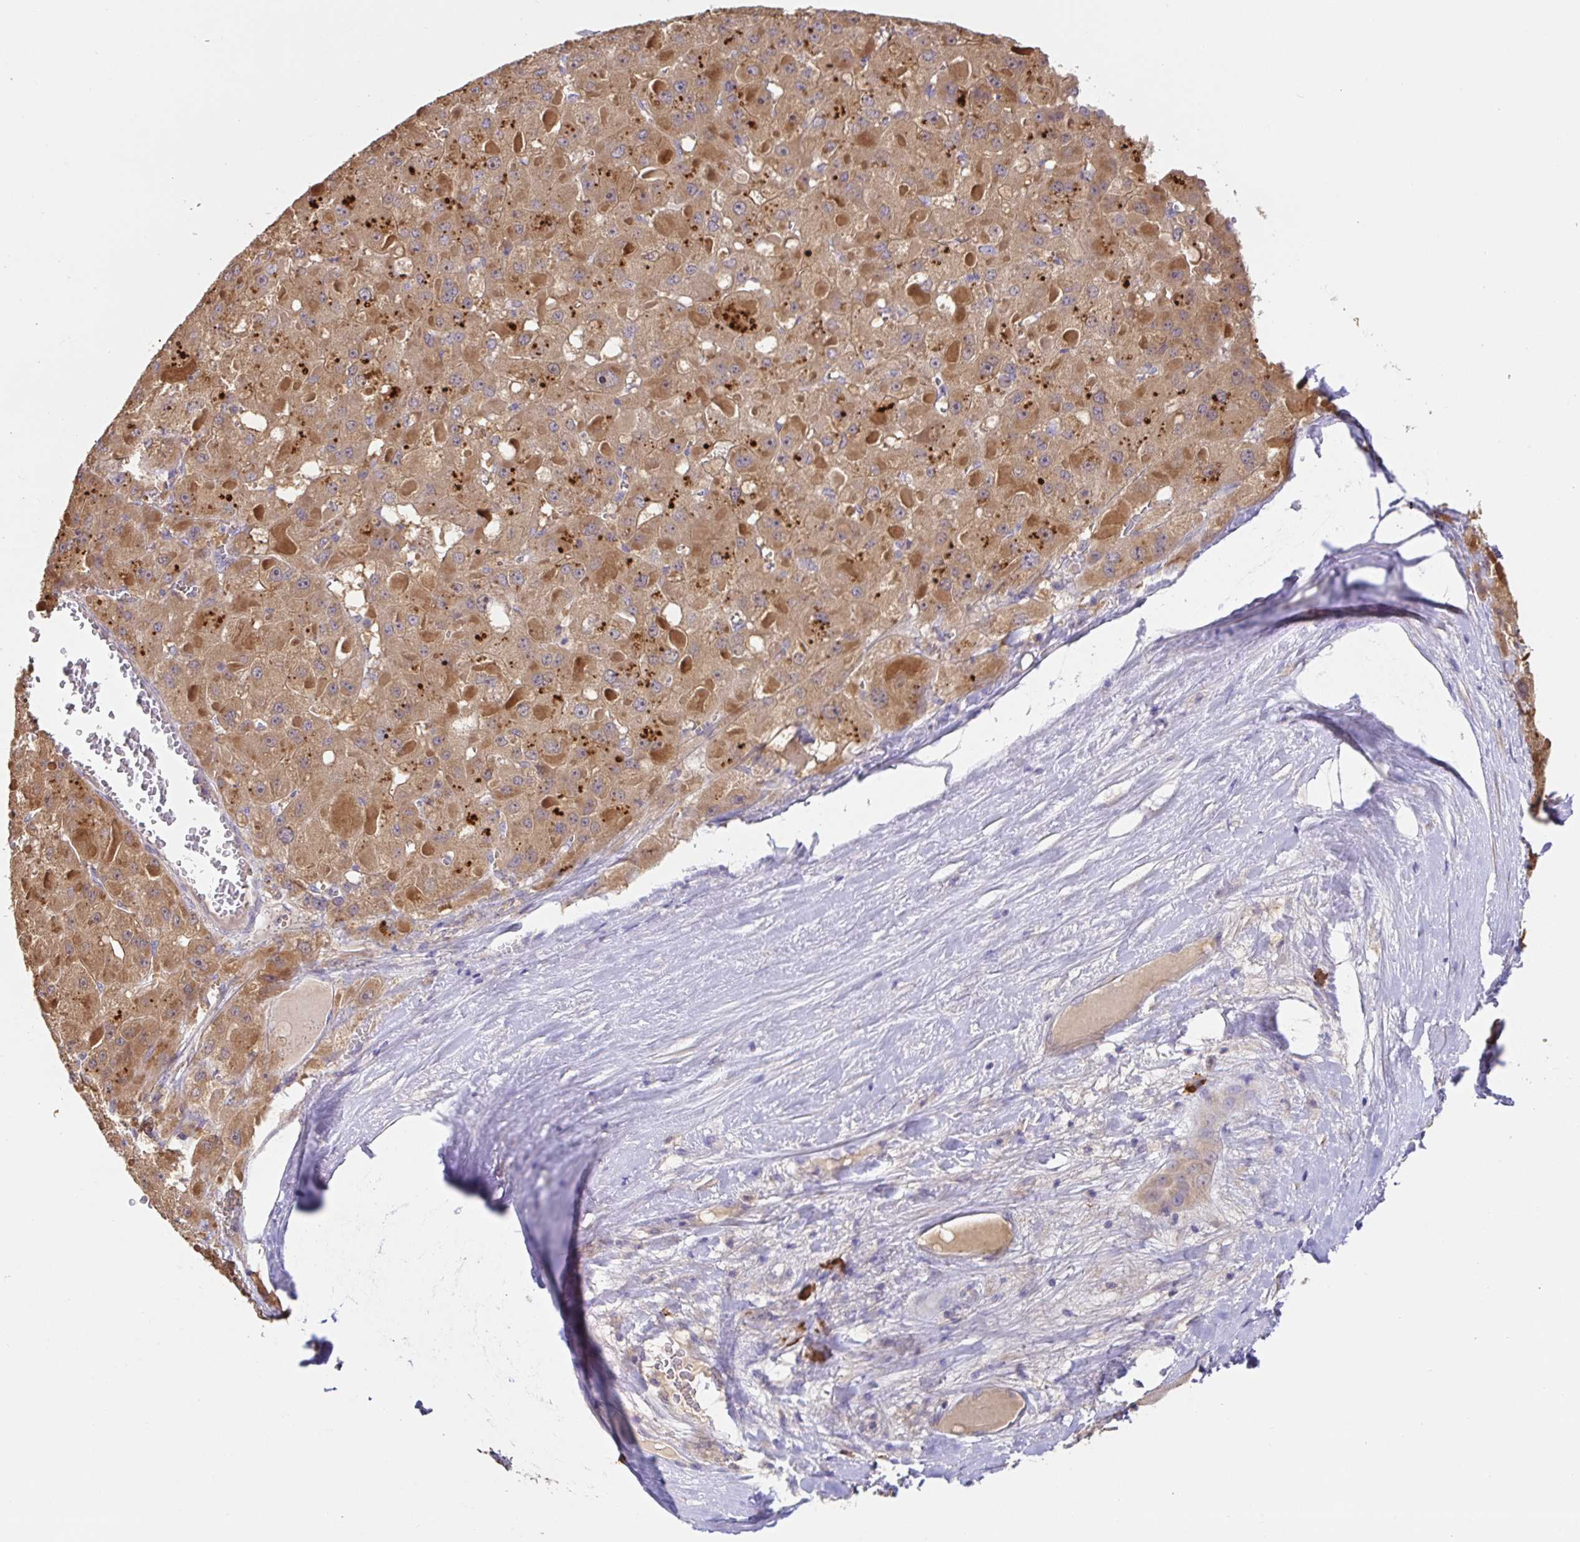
{"staining": {"intensity": "moderate", "quantity": ">75%", "location": "cytoplasmic/membranous"}, "tissue": "liver cancer", "cell_type": "Tumor cells", "image_type": "cancer", "snomed": [{"axis": "morphology", "description": "Carcinoma, Hepatocellular, NOS"}, {"axis": "topography", "description": "Liver"}], "caption": "About >75% of tumor cells in liver cancer exhibit moderate cytoplasmic/membranous protein staining as visualized by brown immunohistochemical staining.", "gene": "HAGH", "patient": {"sex": "female", "age": 73}}